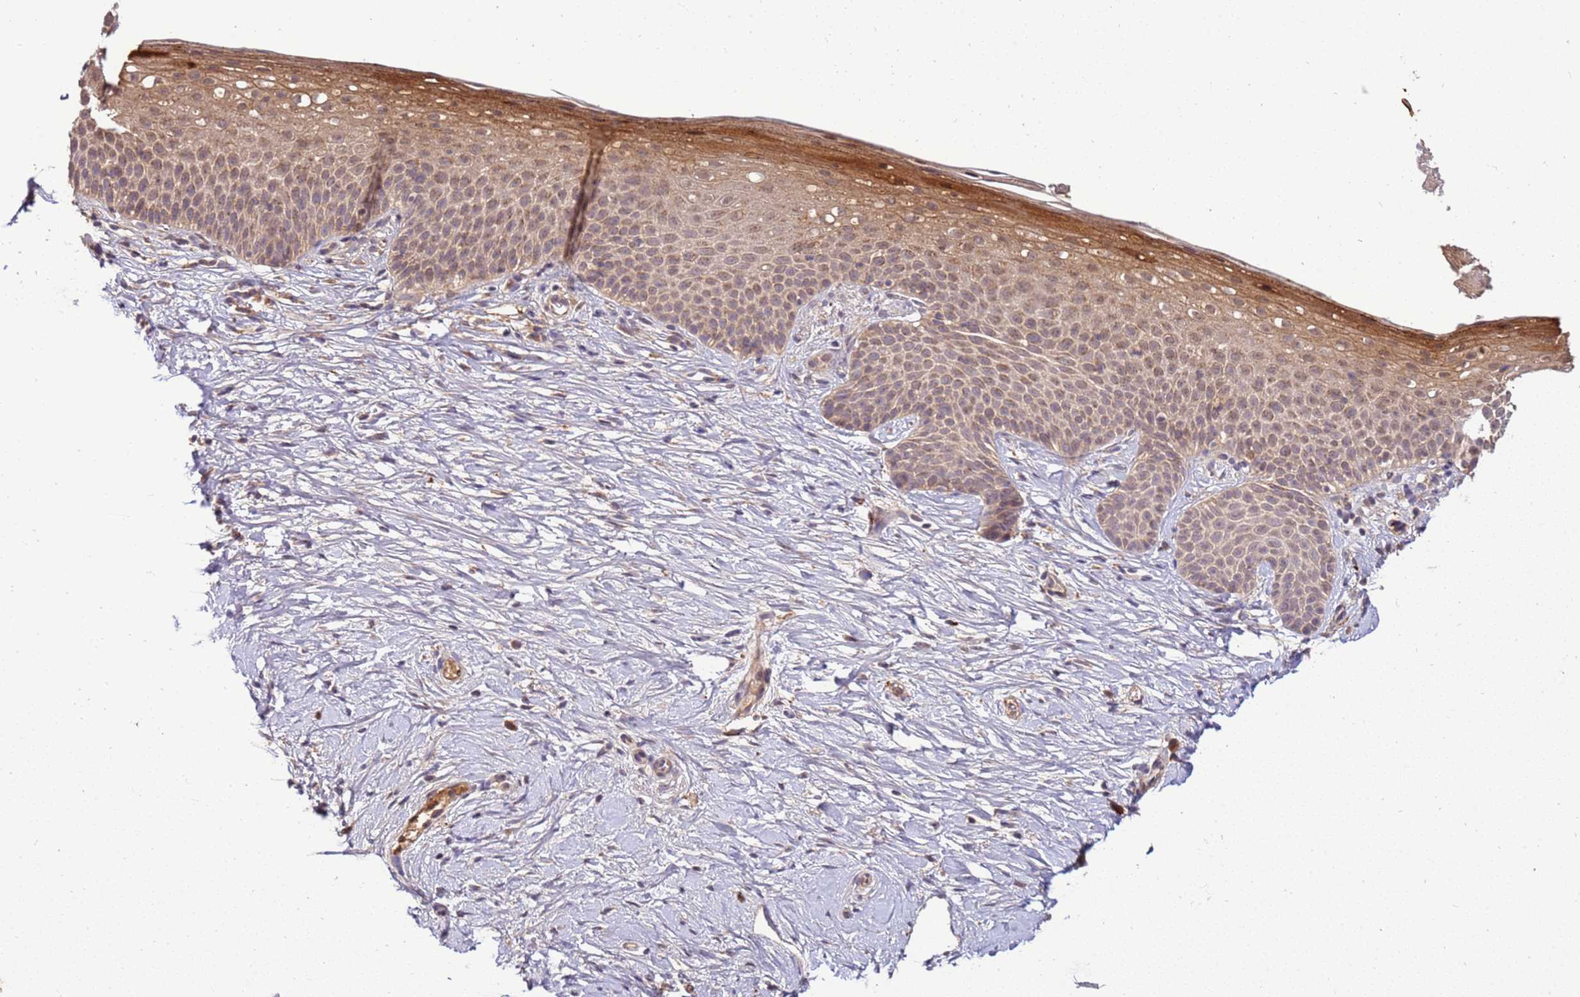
{"staining": {"intensity": "moderate", "quantity": "25%-75%", "location": "cytoplasmic/membranous"}, "tissue": "cervix", "cell_type": "Glandular cells", "image_type": "normal", "snomed": [{"axis": "morphology", "description": "Normal tissue, NOS"}, {"axis": "topography", "description": "Cervix"}], "caption": "Immunohistochemical staining of benign cervix demonstrates 25%-75% levels of moderate cytoplasmic/membranous protein positivity in approximately 25%-75% of glandular cells.", "gene": "ZNF624", "patient": {"sex": "female", "age": 57}}